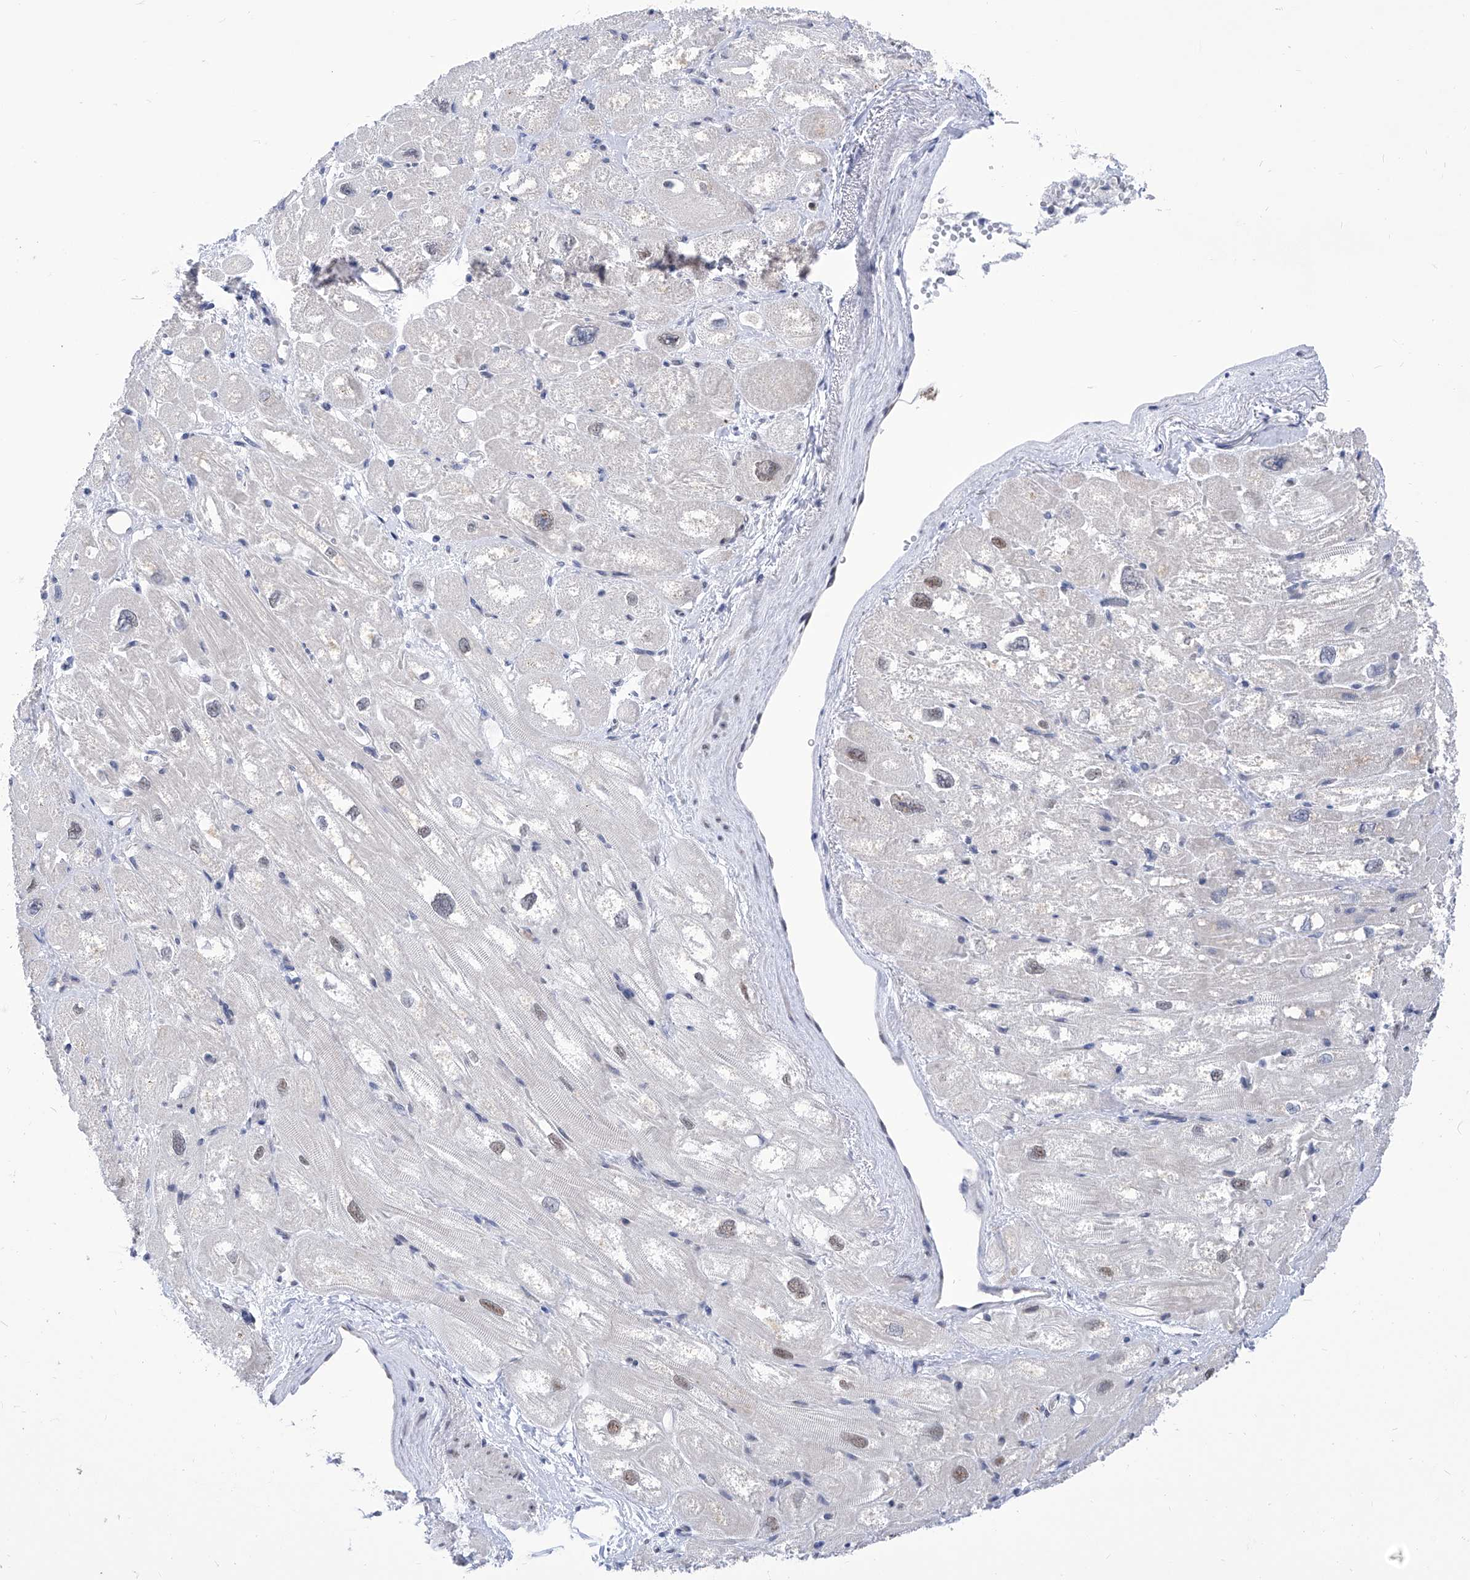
{"staining": {"intensity": "moderate", "quantity": "25%-75%", "location": "nuclear"}, "tissue": "heart muscle", "cell_type": "Cardiomyocytes", "image_type": "normal", "snomed": [{"axis": "morphology", "description": "Normal tissue, NOS"}, {"axis": "topography", "description": "Heart"}], "caption": "A photomicrograph of human heart muscle stained for a protein exhibits moderate nuclear brown staining in cardiomyocytes.", "gene": "SART1", "patient": {"sex": "male", "age": 50}}